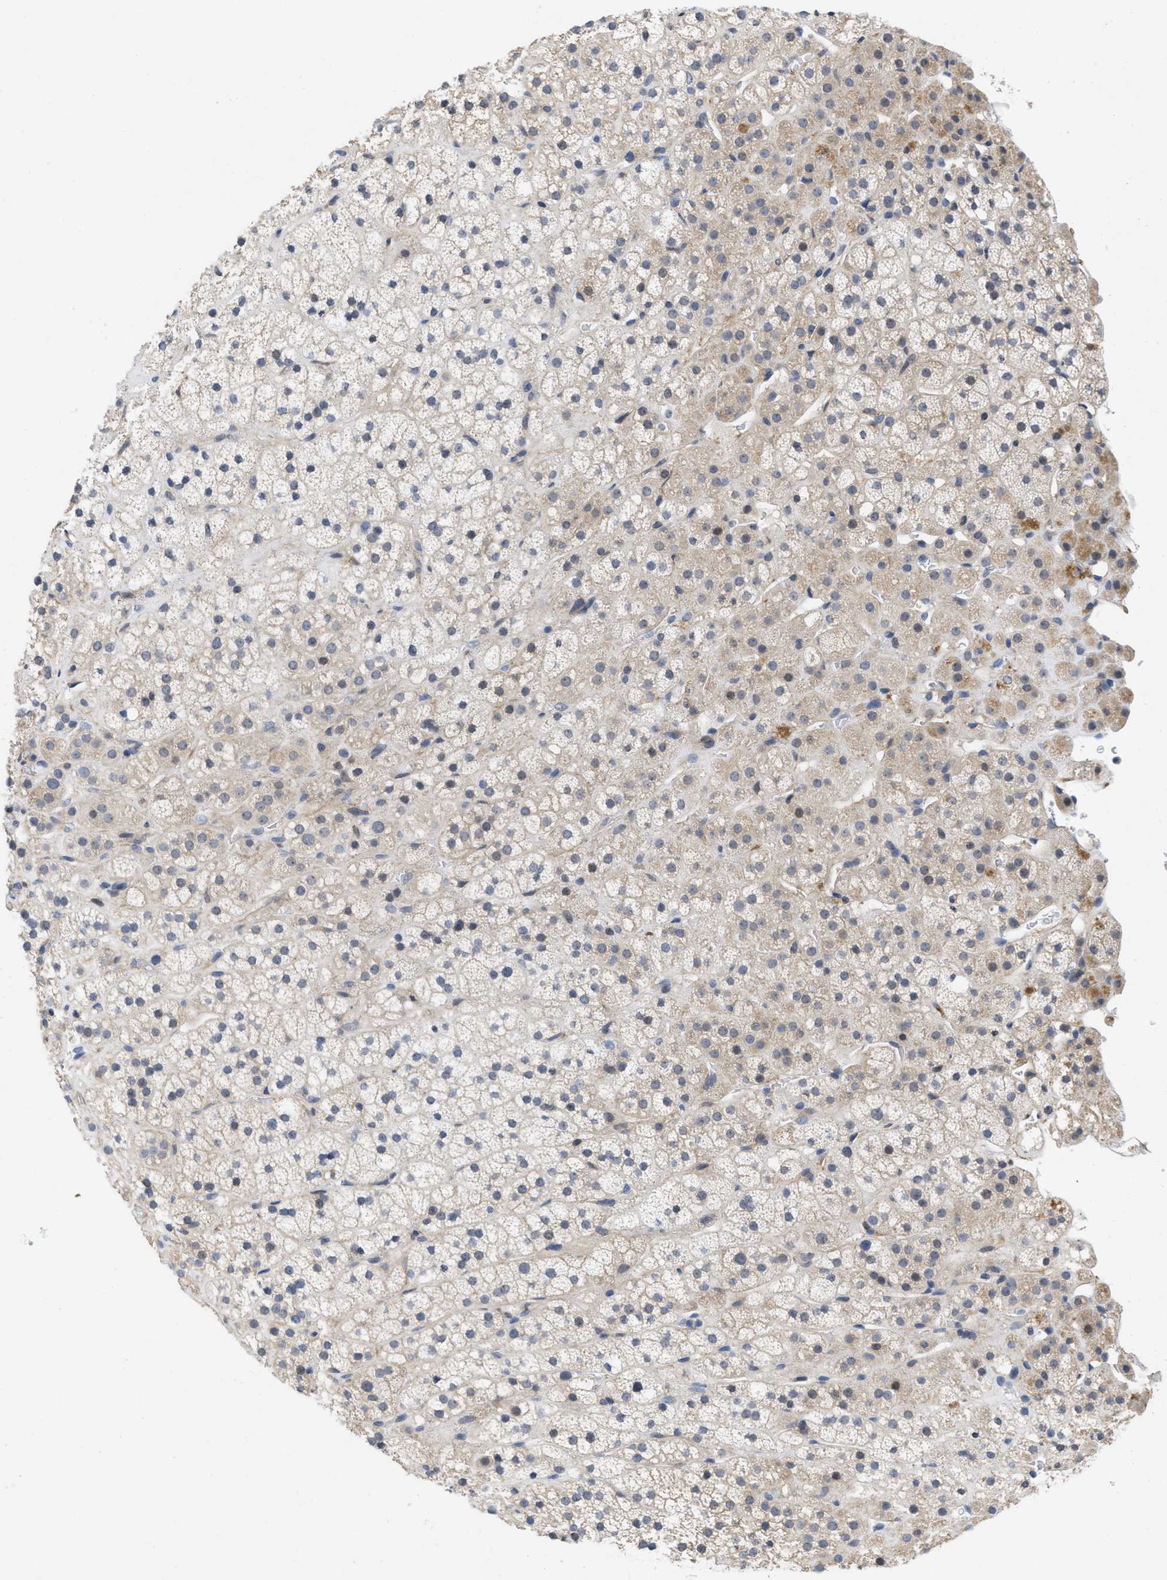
{"staining": {"intensity": "weak", "quantity": "25%-75%", "location": "cytoplasmic/membranous"}, "tissue": "adrenal gland", "cell_type": "Glandular cells", "image_type": "normal", "snomed": [{"axis": "morphology", "description": "Normal tissue, NOS"}, {"axis": "topography", "description": "Adrenal gland"}], "caption": "A high-resolution image shows immunohistochemistry (IHC) staining of unremarkable adrenal gland, which exhibits weak cytoplasmic/membranous expression in about 25%-75% of glandular cells.", "gene": "ARHGEF26", "patient": {"sex": "male", "age": 56}}